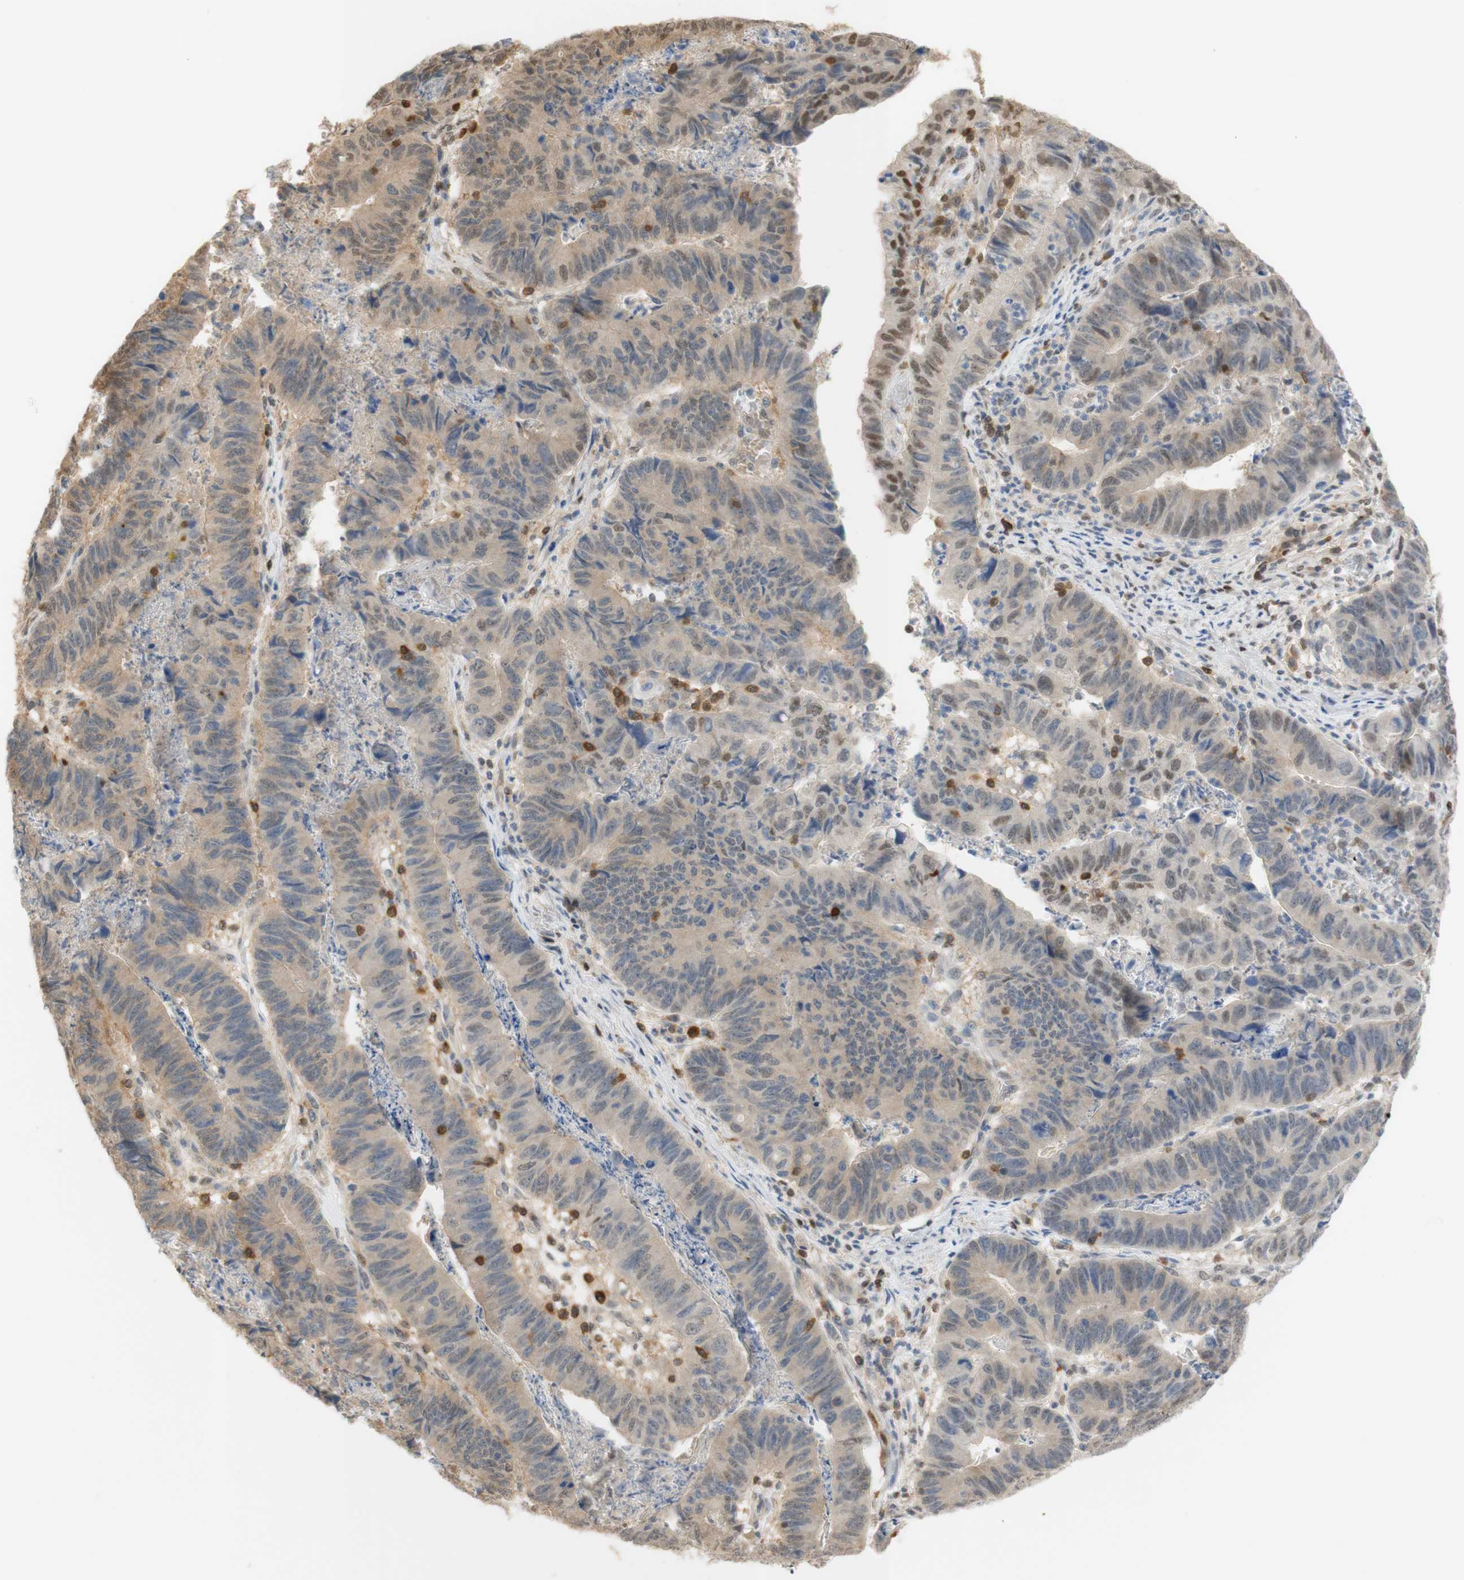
{"staining": {"intensity": "weak", "quantity": ">75%", "location": "cytoplasmic/membranous,nuclear"}, "tissue": "stomach cancer", "cell_type": "Tumor cells", "image_type": "cancer", "snomed": [{"axis": "morphology", "description": "Adenocarcinoma, NOS"}, {"axis": "topography", "description": "Stomach, lower"}], "caption": "High-power microscopy captured an immunohistochemistry image of adenocarcinoma (stomach), revealing weak cytoplasmic/membranous and nuclear staining in approximately >75% of tumor cells.", "gene": "NAP1L4", "patient": {"sex": "male", "age": 77}}